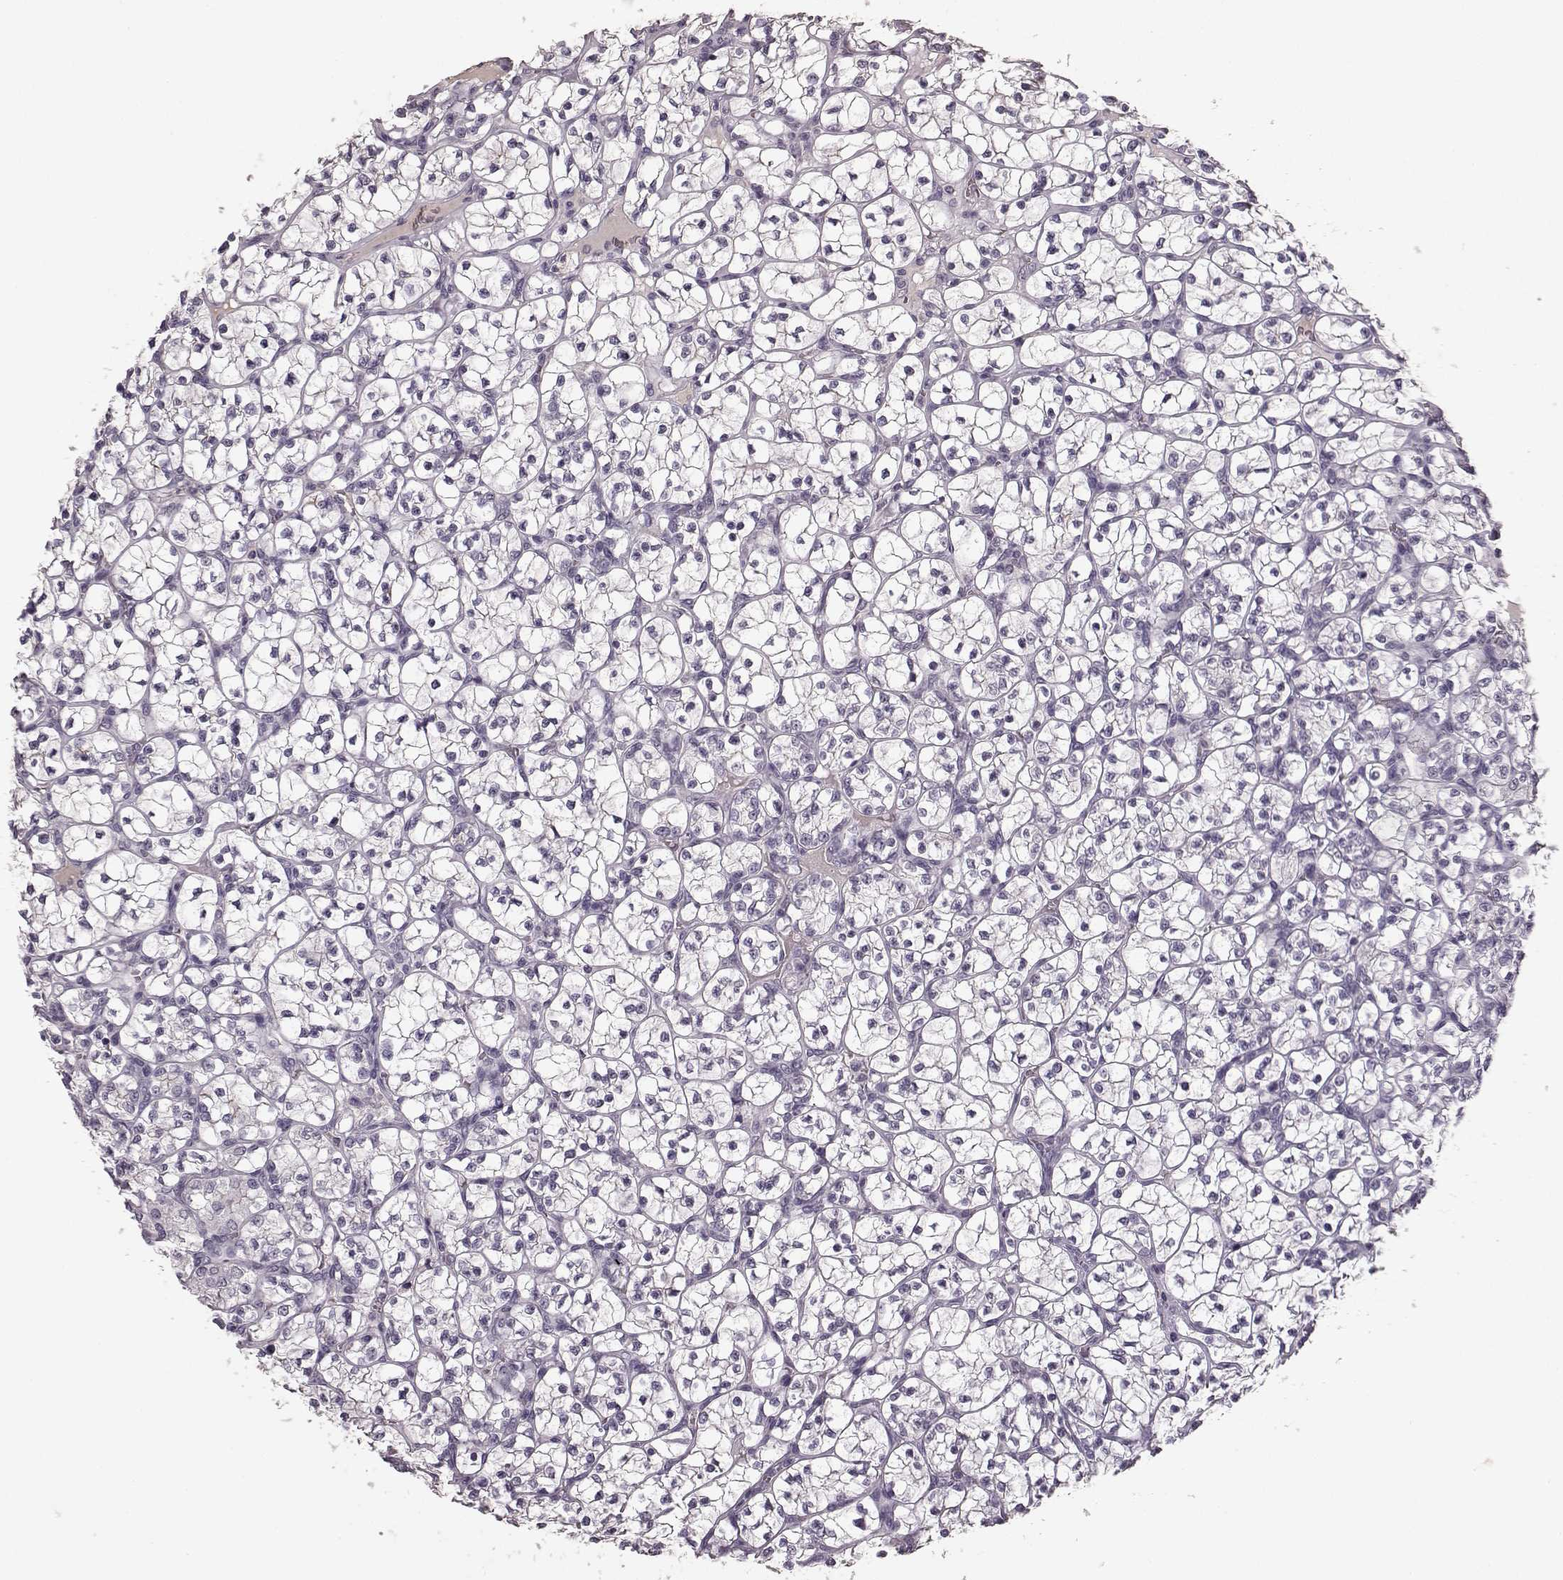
{"staining": {"intensity": "negative", "quantity": "none", "location": "none"}, "tissue": "renal cancer", "cell_type": "Tumor cells", "image_type": "cancer", "snomed": [{"axis": "morphology", "description": "Adenocarcinoma, NOS"}, {"axis": "topography", "description": "Kidney"}], "caption": "Immunohistochemistry of adenocarcinoma (renal) reveals no staining in tumor cells.", "gene": "NRL", "patient": {"sex": "female", "age": 89}}